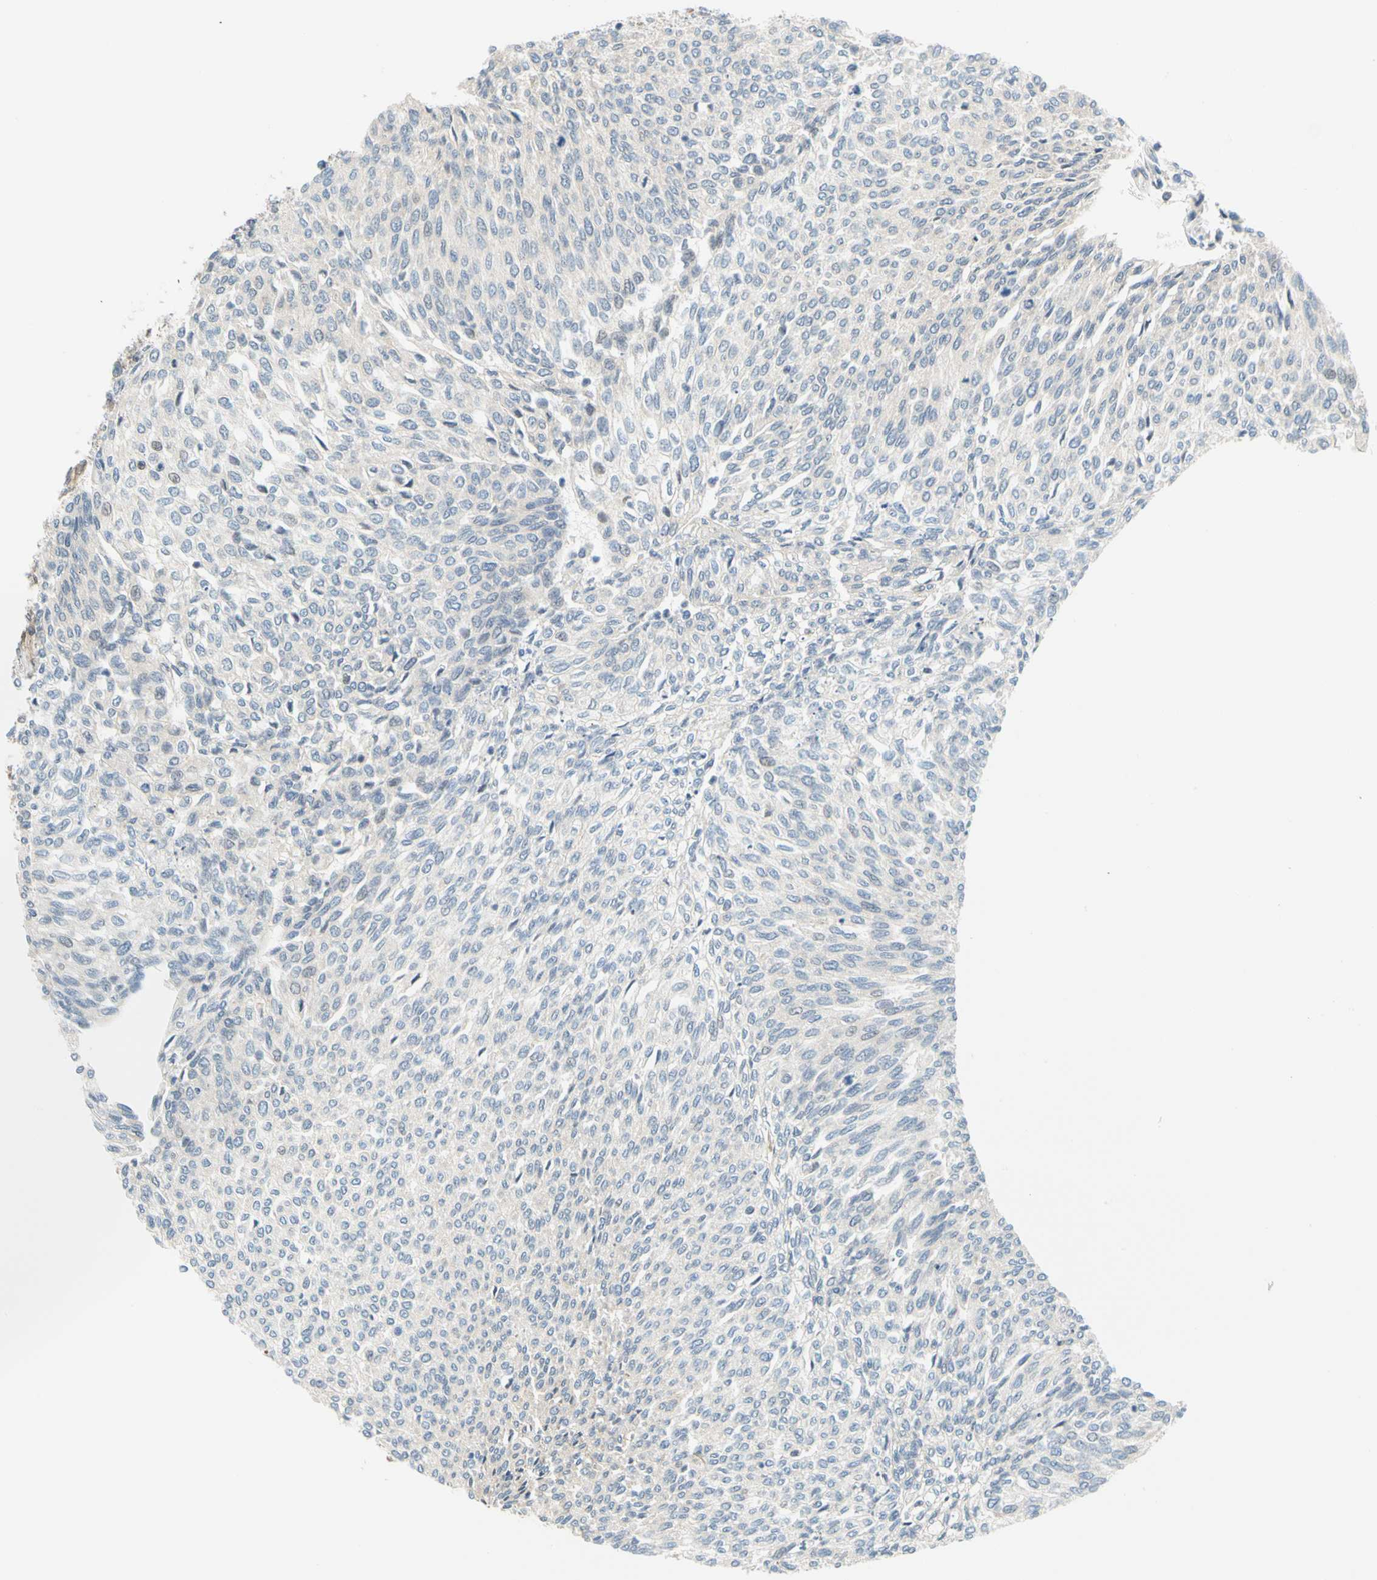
{"staining": {"intensity": "negative", "quantity": "none", "location": "none"}, "tissue": "urothelial cancer", "cell_type": "Tumor cells", "image_type": "cancer", "snomed": [{"axis": "morphology", "description": "Urothelial carcinoma, Low grade"}, {"axis": "topography", "description": "Urinary bladder"}], "caption": "High magnification brightfield microscopy of urothelial carcinoma (low-grade) stained with DAB (3,3'-diaminobenzidine) (brown) and counterstained with hematoxylin (blue): tumor cells show no significant positivity.", "gene": "MAPK9", "patient": {"sex": "female", "age": 79}}